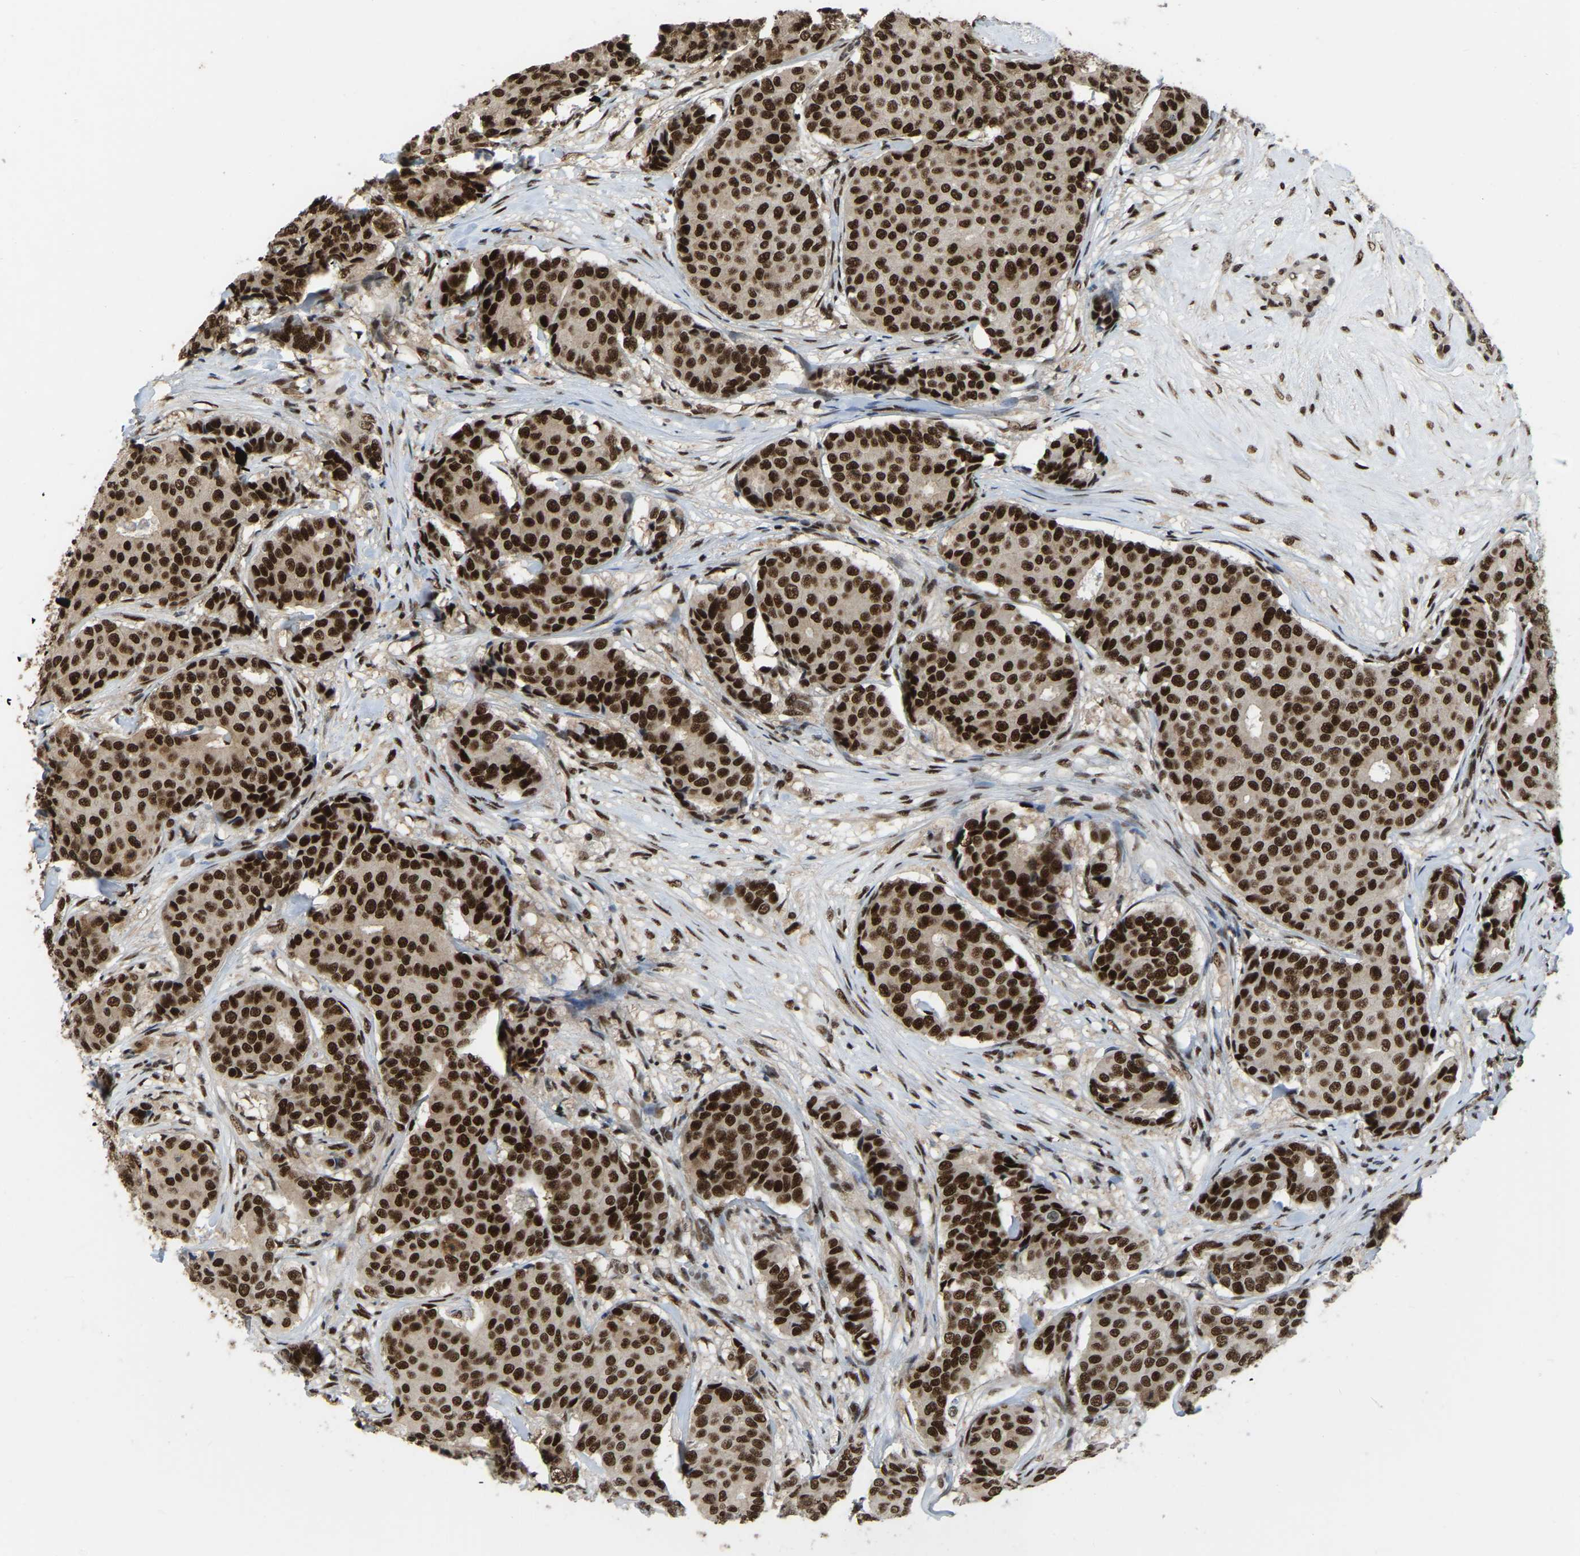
{"staining": {"intensity": "strong", "quantity": ">75%", "location": "nuclear"}, "tissue": "breast cancer", "cell_type": "Tumor cells", "image_type": "cancer", "snomed": [{"axis": "morphology", "description": "Duct carcinoma"}, {"axis": "topography", "description": "Breast"}], "caption": "Tumor cells reveal strong nuclear staining in approximately >75% of cells in breast intraductal carcinoma.", "gene": "TBL1XR1", "patient": {"sex": "female", "age": 75}}